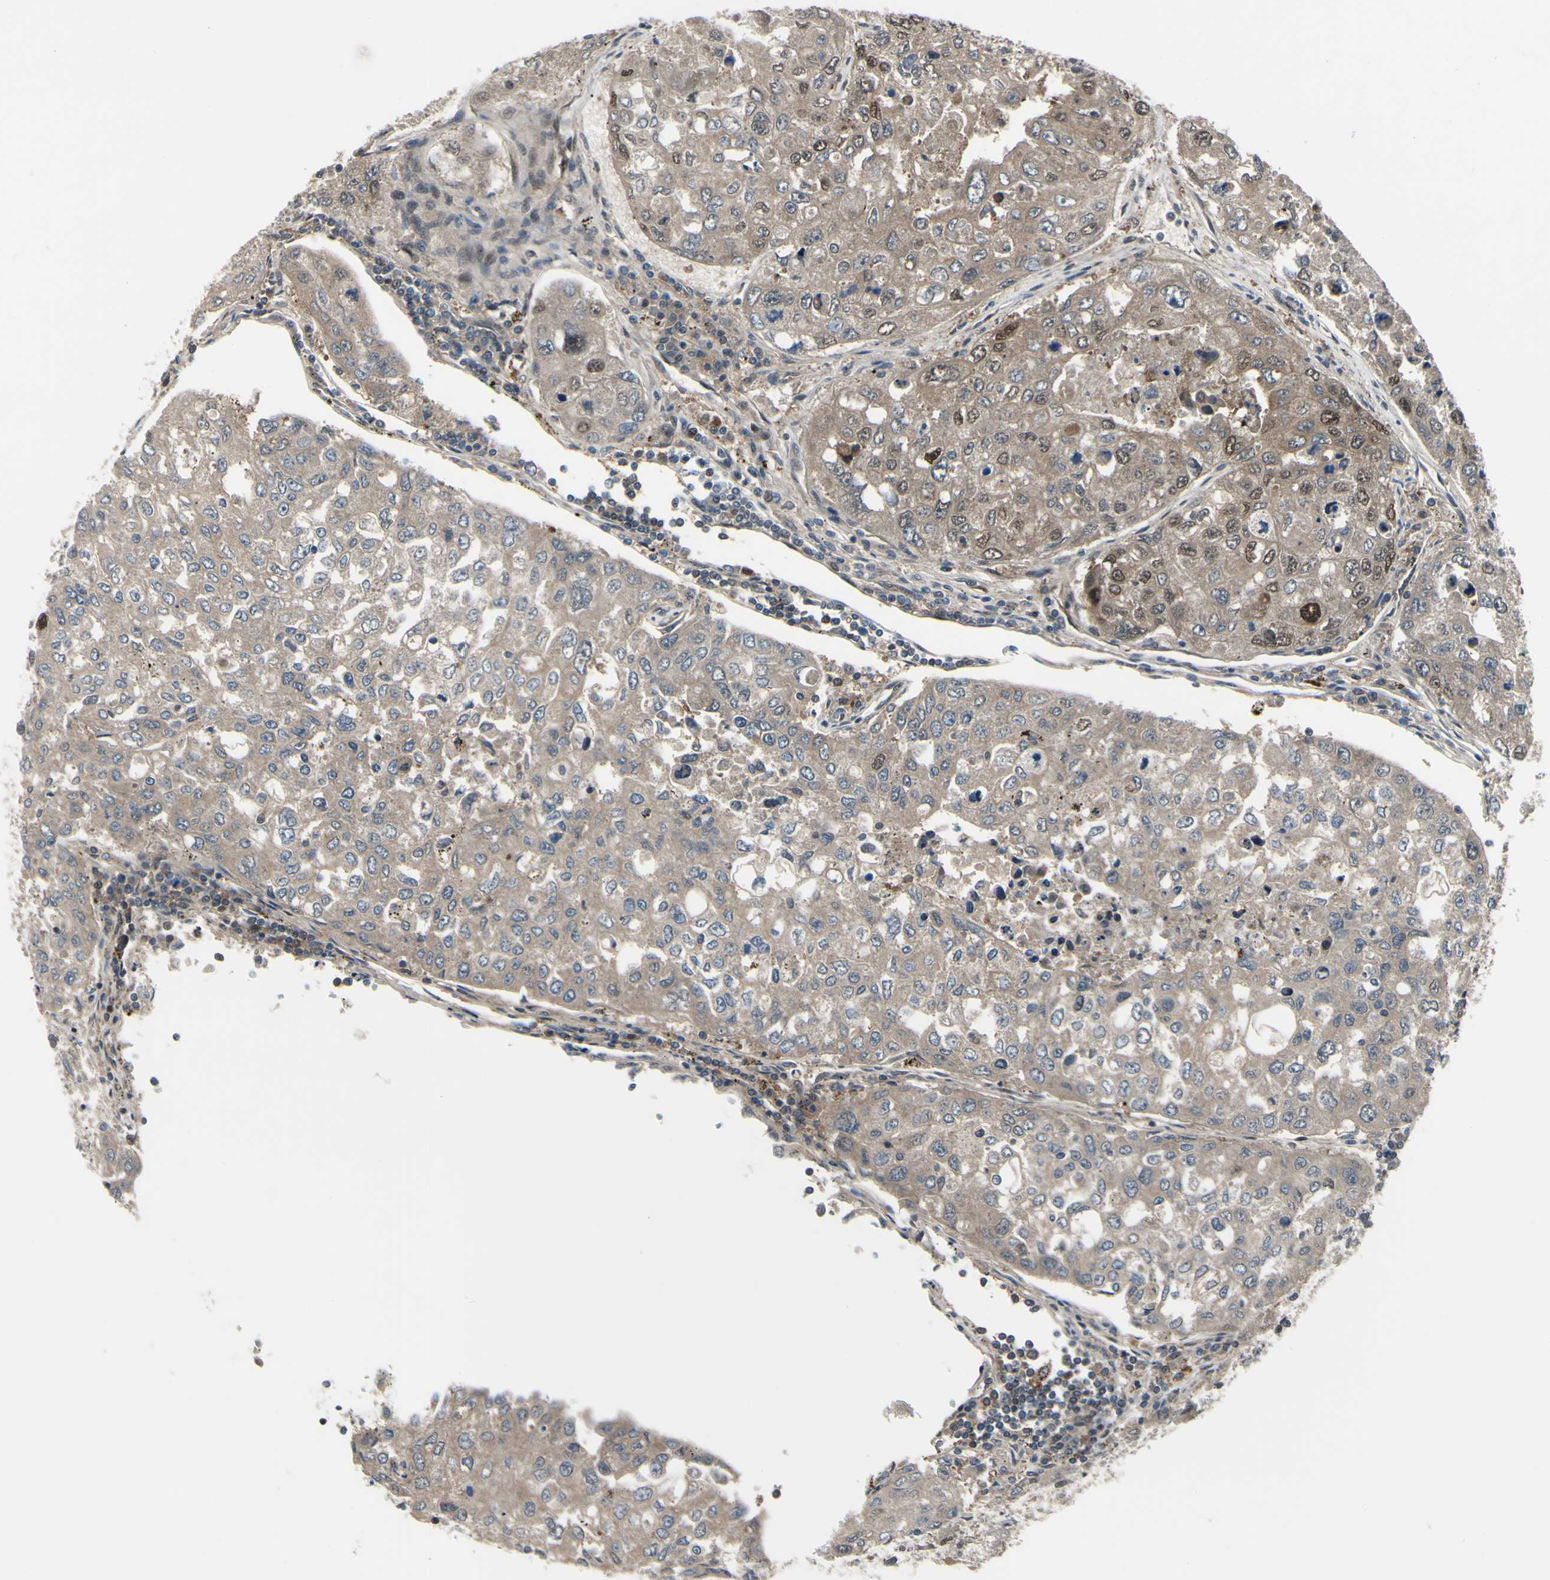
{"staining": {"intensity": "weak", "quantity": ">75%", "location": "cytoplasmic/membranous,nuclear"}, "tissue": "urothelial cancer", "cell_type": "Tumor cells", "image_type": "cancer", "snomed": [{"axis": "morphology", "description": "Urothelial carcinoma, High grade"}, {"axis": "topography", "description": "Lymph node"}, {"axis": "topography", "description": "Urinary bladder"}], "caption": "Protein expression analysis of human urothelial cancer reveals weak cytoplasmic/membranous and nuclear staining in approximately >75% of tumor cells. (brown staining indicates protein expression, while blue staining denotes nuclei).", "gene": "HSPA4", "patient": {"sex": "male", "age": 51}}